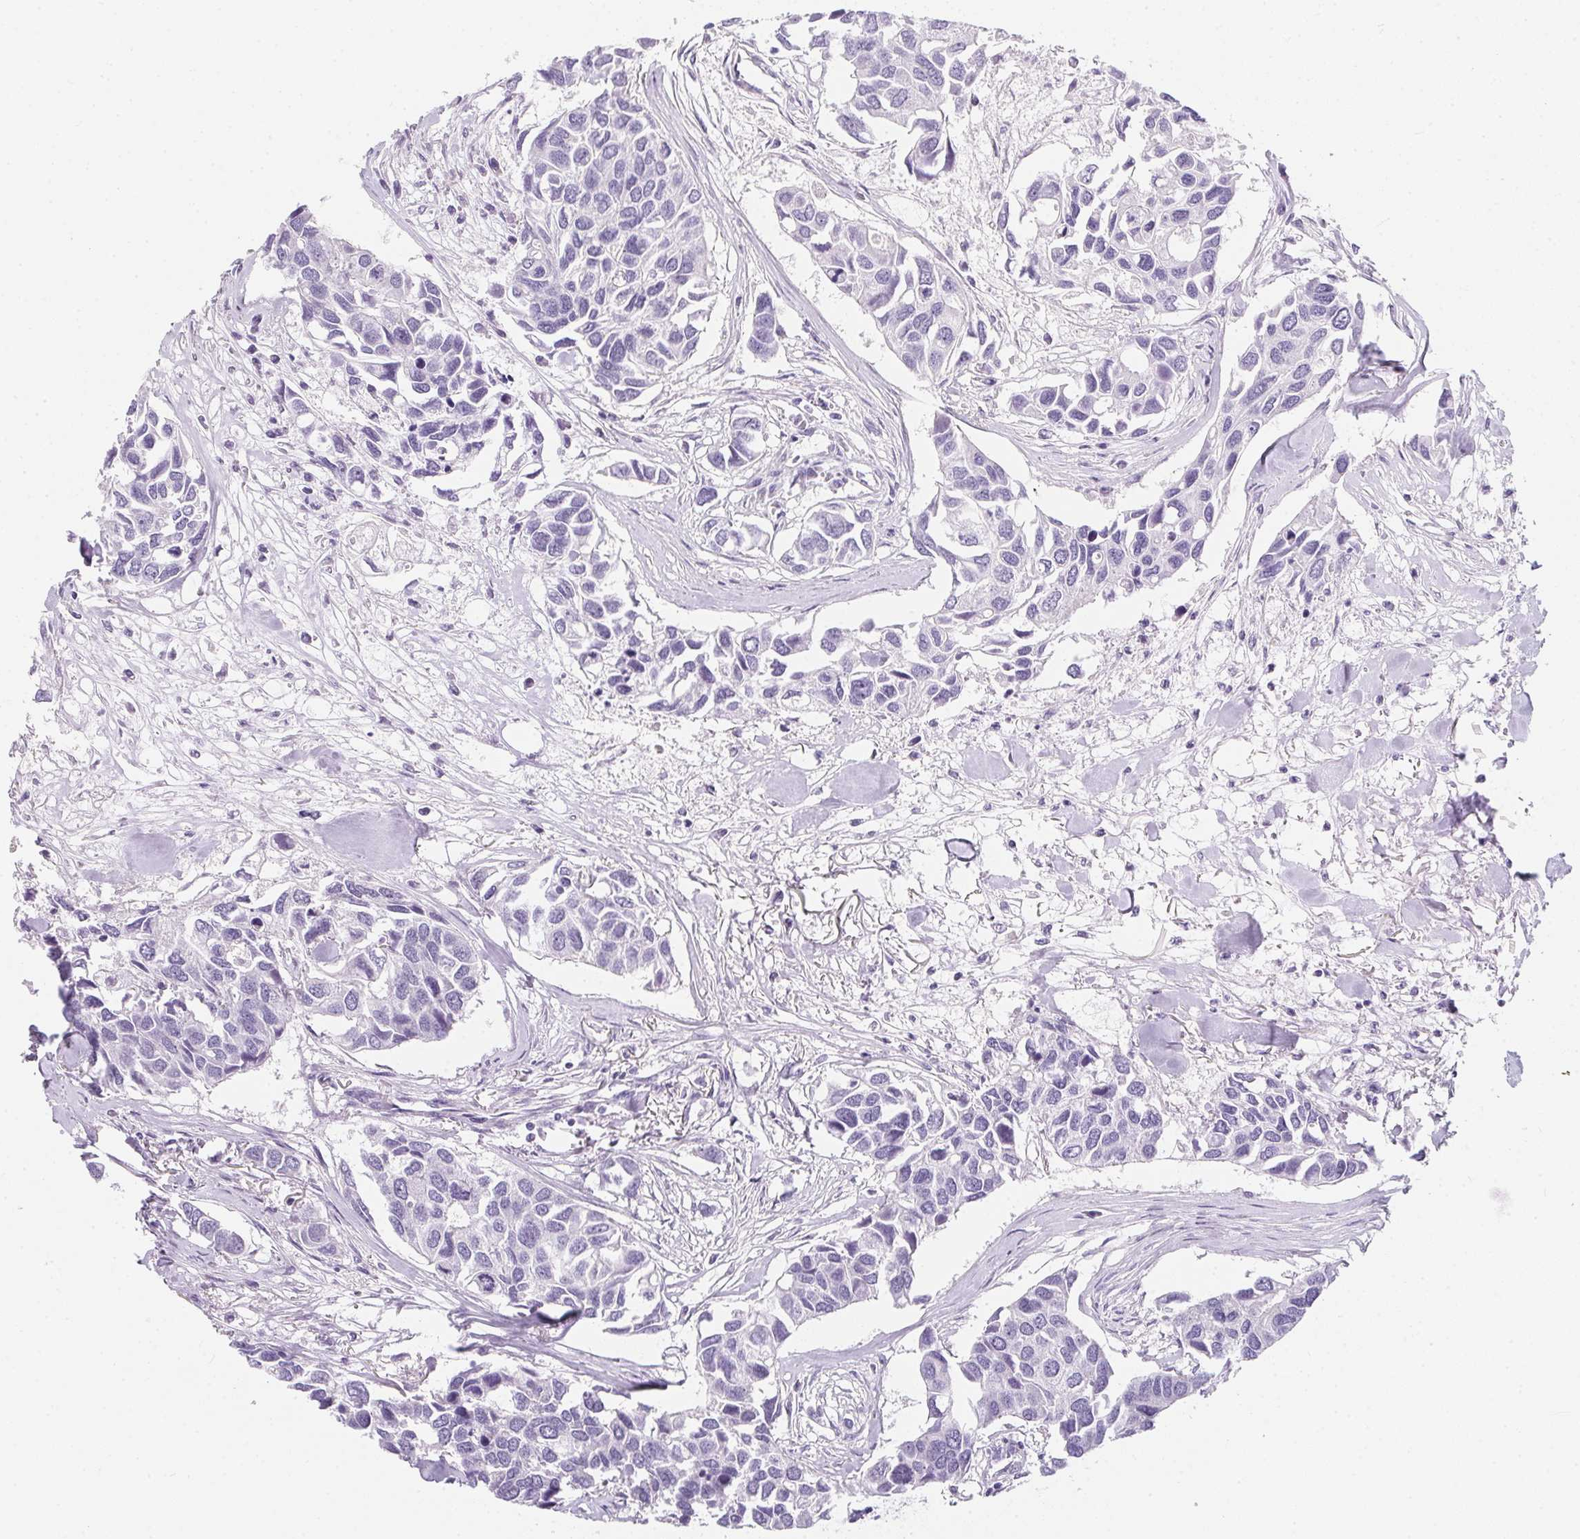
{"staining": {"intensity": "negative", "quantity": "none", "location": "none"}, "tissue": "breast cancer", "cell_type": "Tumor cells", "image_type": "cancer", "snomed": [{"axis": "morphology", "description": "Duct carcinoma"}, {"axis": "topography", "description": "Breast"}], "caption": "Immunohistochemistry (IHC) of breast cancer (intraductal carcinoma) demonstrates no positivity in tumor cells. (Stains: DAB IHC with hematoxylin counter stain, Microscopy: brightfield microscopy at high magnification).", "gene": "AQP5", "patient": {"sex": "female", "age": 83}}